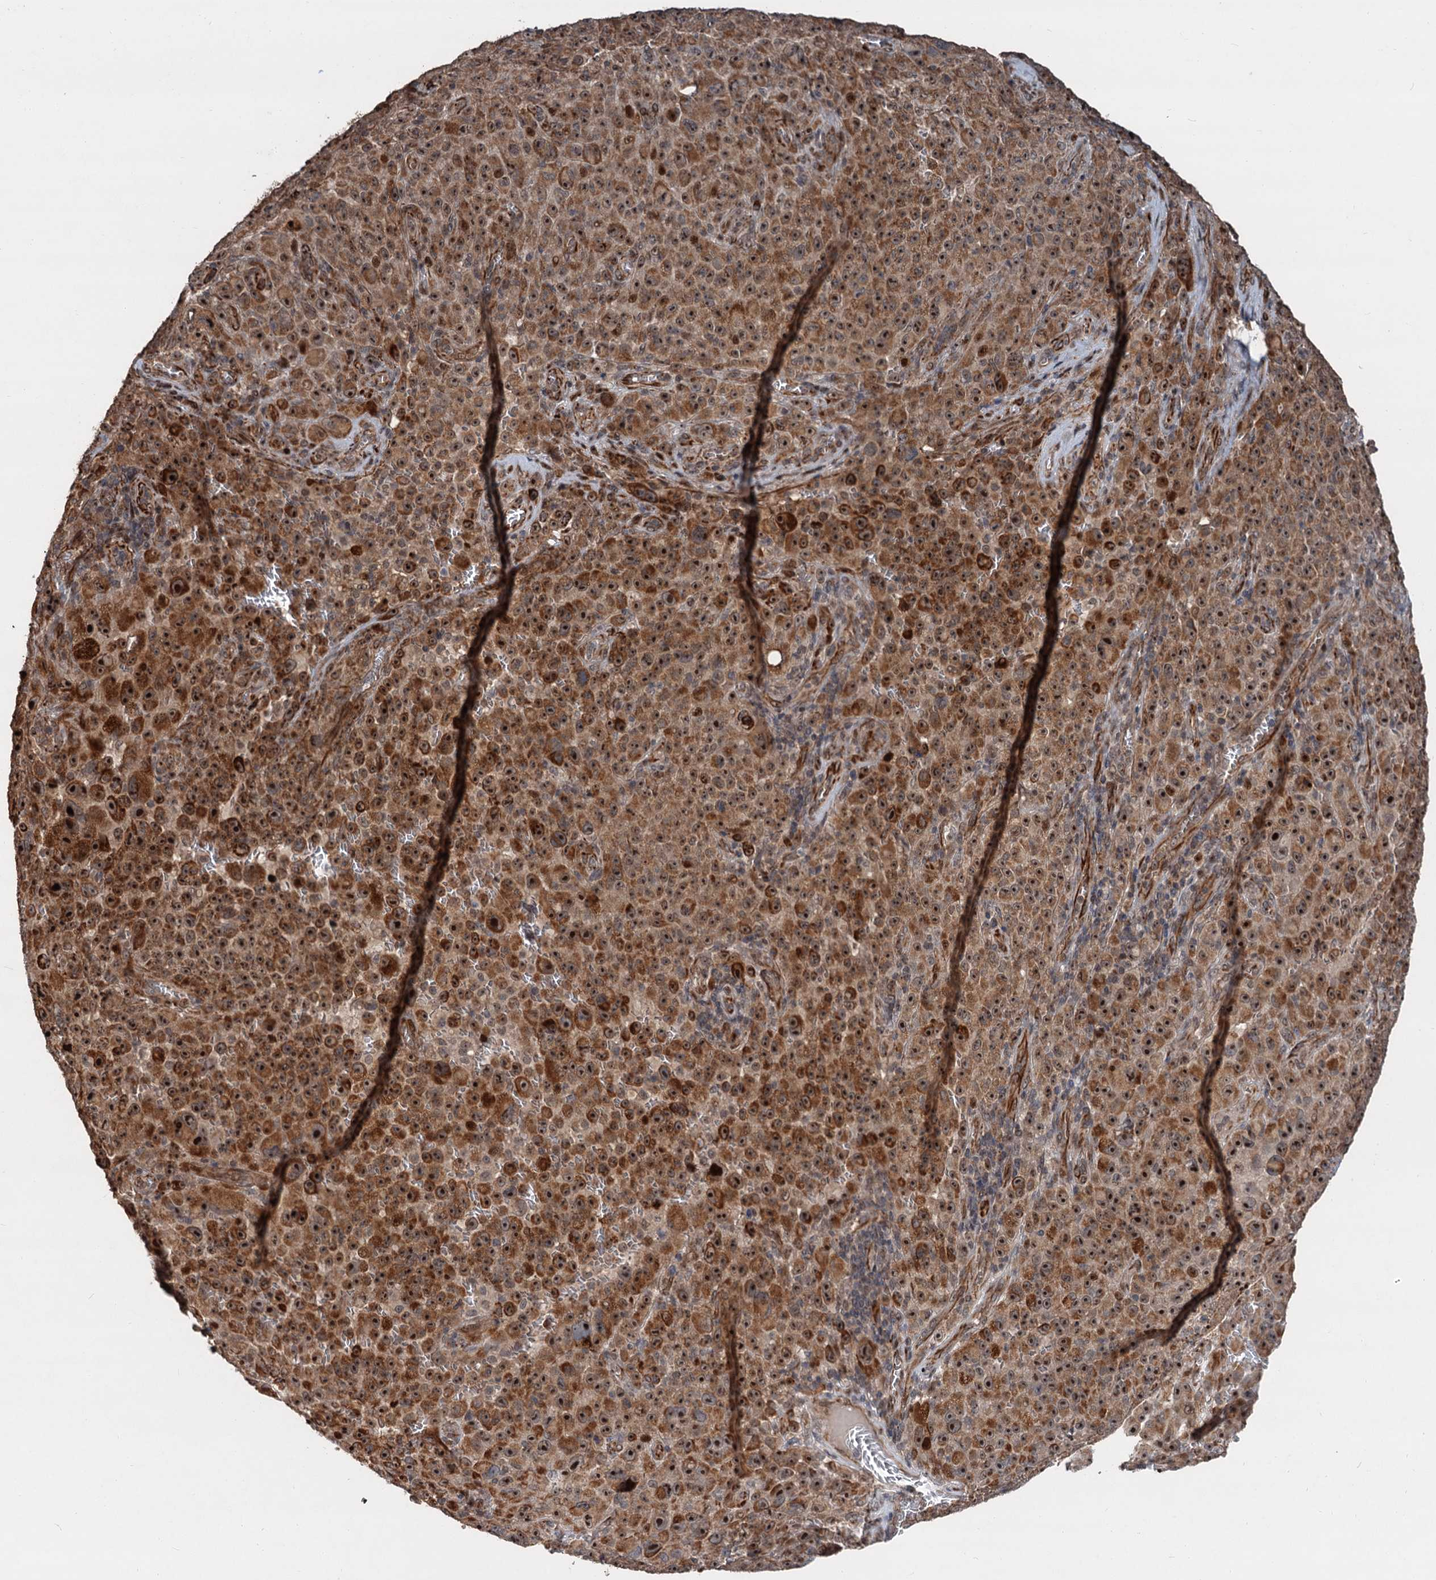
{"staining": {"intensity": "strong", "quantity": ">75%", "location": "cytoplasmic/membranous,nuclear"}, "tissue": "melanoma", "cell_type": "Tumor cells", "image_type": "cancer", "snomed": [{"axis": "morphology", "description": "Malignant melanoma, NOS"}, {"axis": "topography", "description": "Skin"}], "caption": "IHC of human malignant melanoma shows high levels of strong cytoplasmic/membranous and nuclear expression in approximately >75% of tumor cells.", "gene": "TMA16", "patient": {"sex": "female", "age": 82}}